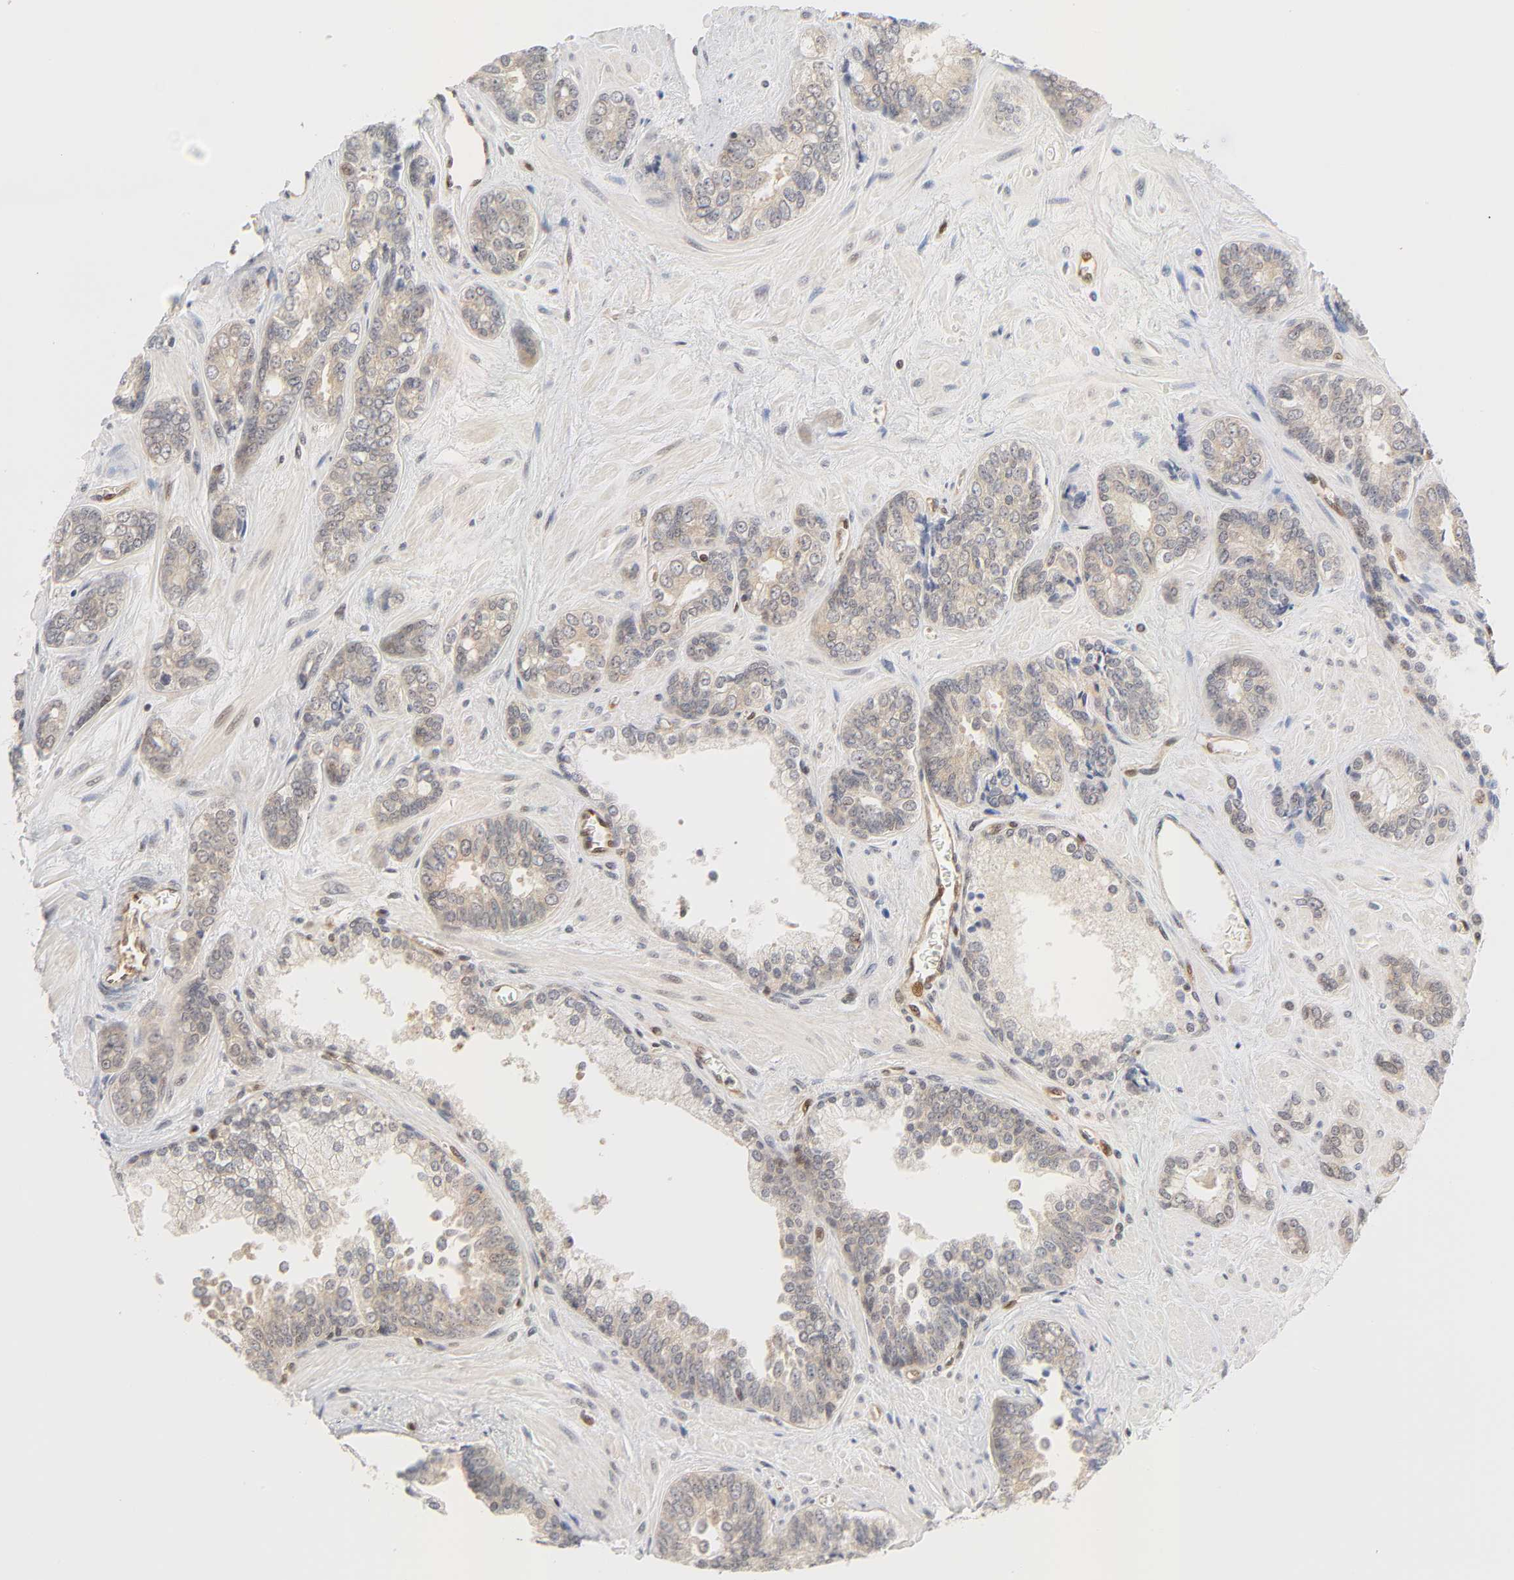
{"staining": {"intensity": "weak", "quantity": ">75%", "location": "cytoplasmic/membranous,nuclear"}, "tissue": "prostate cancer", "cell_type": "Tumor cells", "image_type": "cancer", "snomed": [{"axis": "morphology", "description": "Adenocarcinoma, High grade"}, {"axis": "topography", "description": "Prostate"}], "caption": "A high-resolution image shows immunohistochemistry staining of prostate cancer (adenocarcinoma (high-grade)), which shows weak cytoplasmic/membranous and nuclear positivity in about >75% of tumor cells.", "gene": "CDC37", "patient": {"sex": "male", "age": 67}}